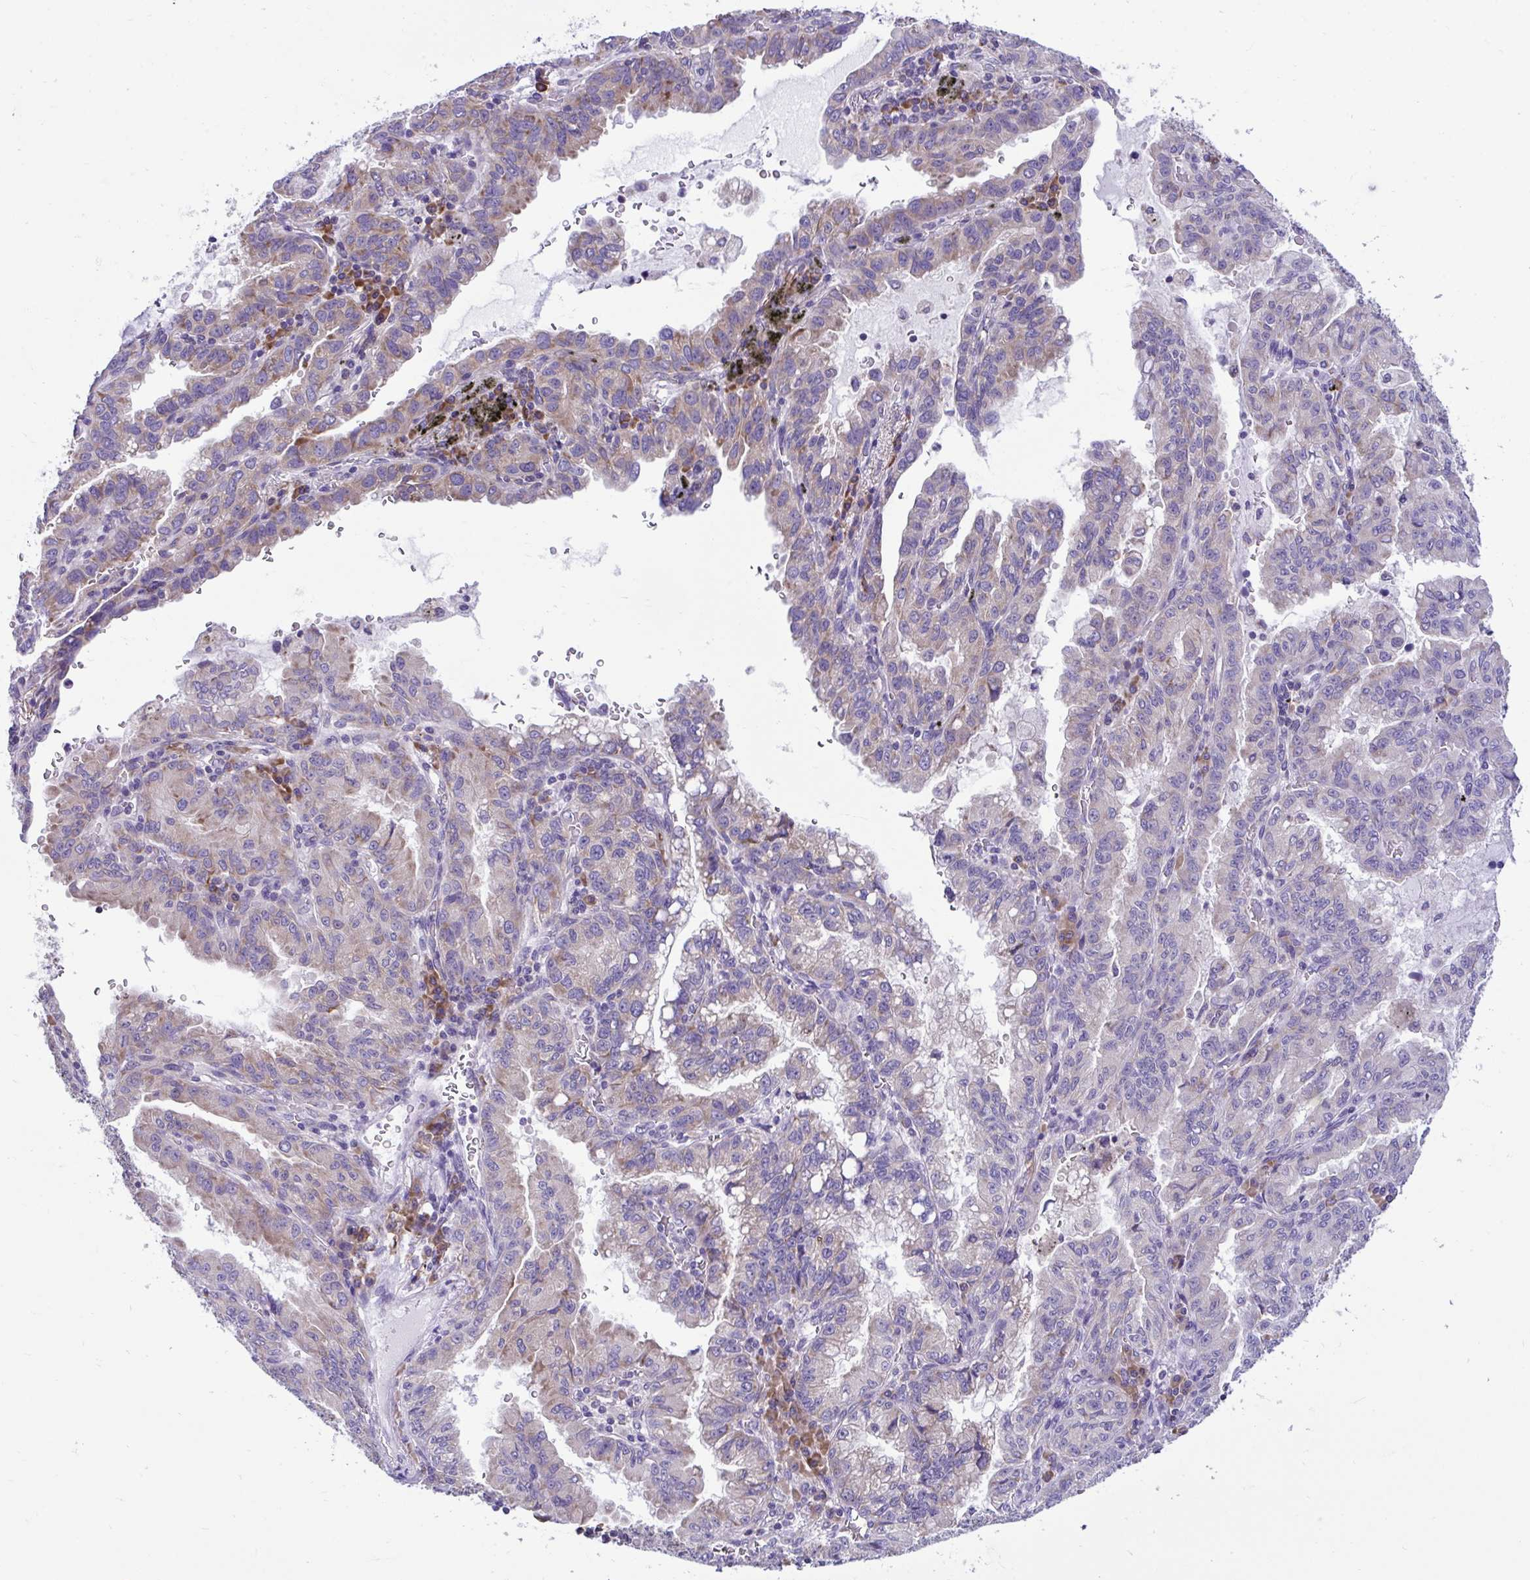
{"staining": {"intensity": "weak", "quantity": "25%-75%", "location": "cytoplasmic/membranous"}, "tissue": "lung cancer", "cell_type": "Tumor cells", "image_type": "cancer", "snomed": [{"axis": "morphology", "description": "Adenocarcinoma, NOS"}, {"axis": "topography", "description": "Lymph node"}, {"axis": "topography", "description": "Lung"}], "caption": "Lung adenocarcinoma tissue displays weak cytoplasmic/membranous positivity in approximately 25%-75% of tumor cells (DAB (3,3'-diaminobenzidine) IHC with brightfield microscopy, high magnification).", "gene": "RPL7", "patient": {"sex": "male", "age": 66}}